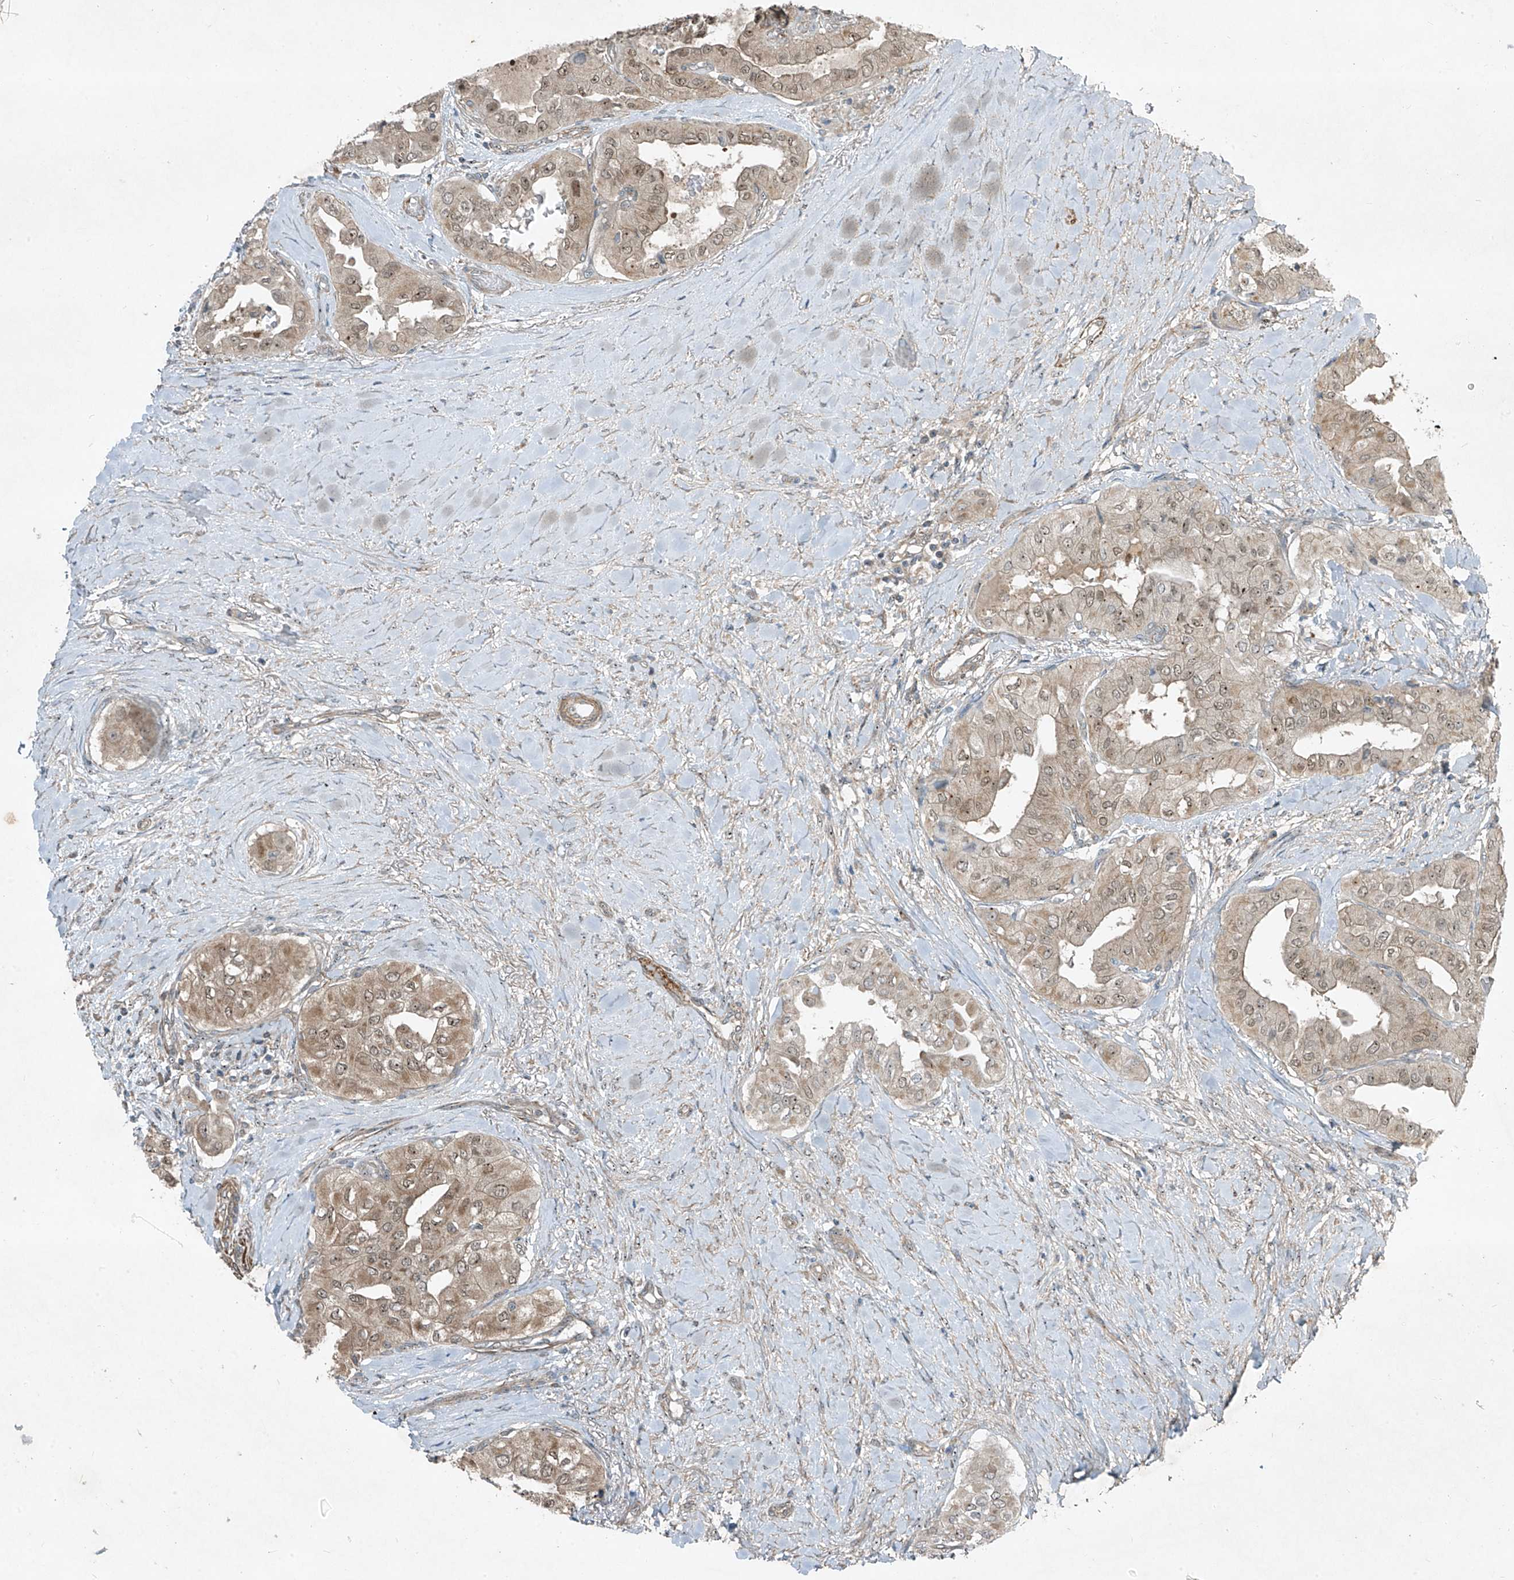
{"staining": {"intensity": "weak", "quantity": "25%-75%", "location": "cytoplasmic/membranous,nuclear"}, "tissue": "thyroid cancer", "cell_type": "Tumor cells", "image_type": "cancer", "snomed": [{"axis": "morphology", "description": "Papillary adenocarcinoma, NOS"}, {"axis": "topography", "description": "Thyroid gland"}], "caption": "Immunohistochemistry staining of thyroid papillary adenocarcinoma, which exhibits low levels of weak cytoplasmic/membranous and nuclear positivity in approximately 25%-75% of tumor cells indicating weak cytoplasmic/membranous and nuclear protein staining. The staining was performed using DAB (brown) for protein detection and nuclei were counterstained in hematoxylin (blue).", "gene": "PPCS", "patient": {"sex": "female", "age": 59}}